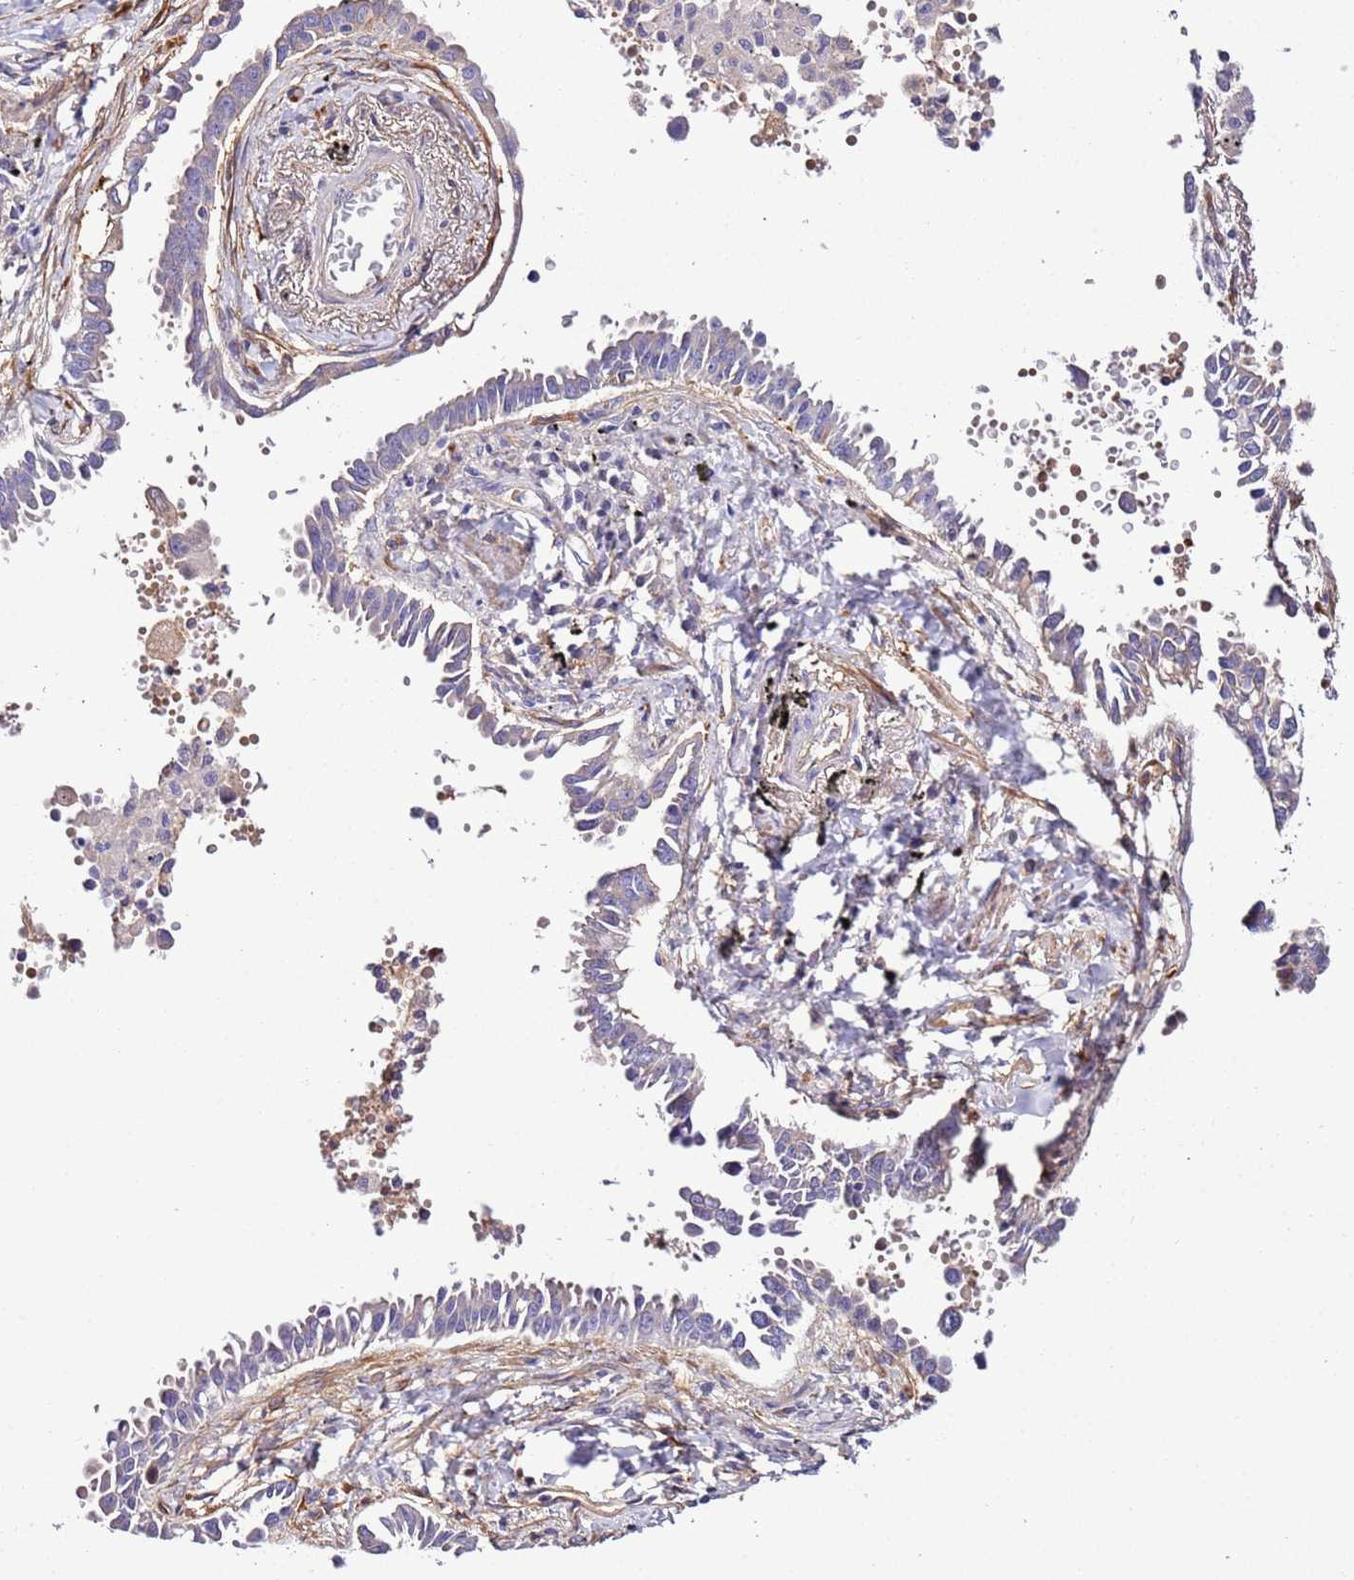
{"staining": {"intensity": "negative", "quantity": "none", "location": "none"}, "tissue": "lung cancer", "cell_type": "Tumor cells", "image_type": "cancer", "snomed": [{"axis": "morphology", "description": "Adenocarcinoma, NOS"}, {"axis": "topography", "description": "Lung"}], "caption": "The IHC micrograph has no significant staining in tumor cells of adenocarcinoma (lung) tissue.", "gene": "FAM174C", "patient": {"sex": "male", "age": 67}}